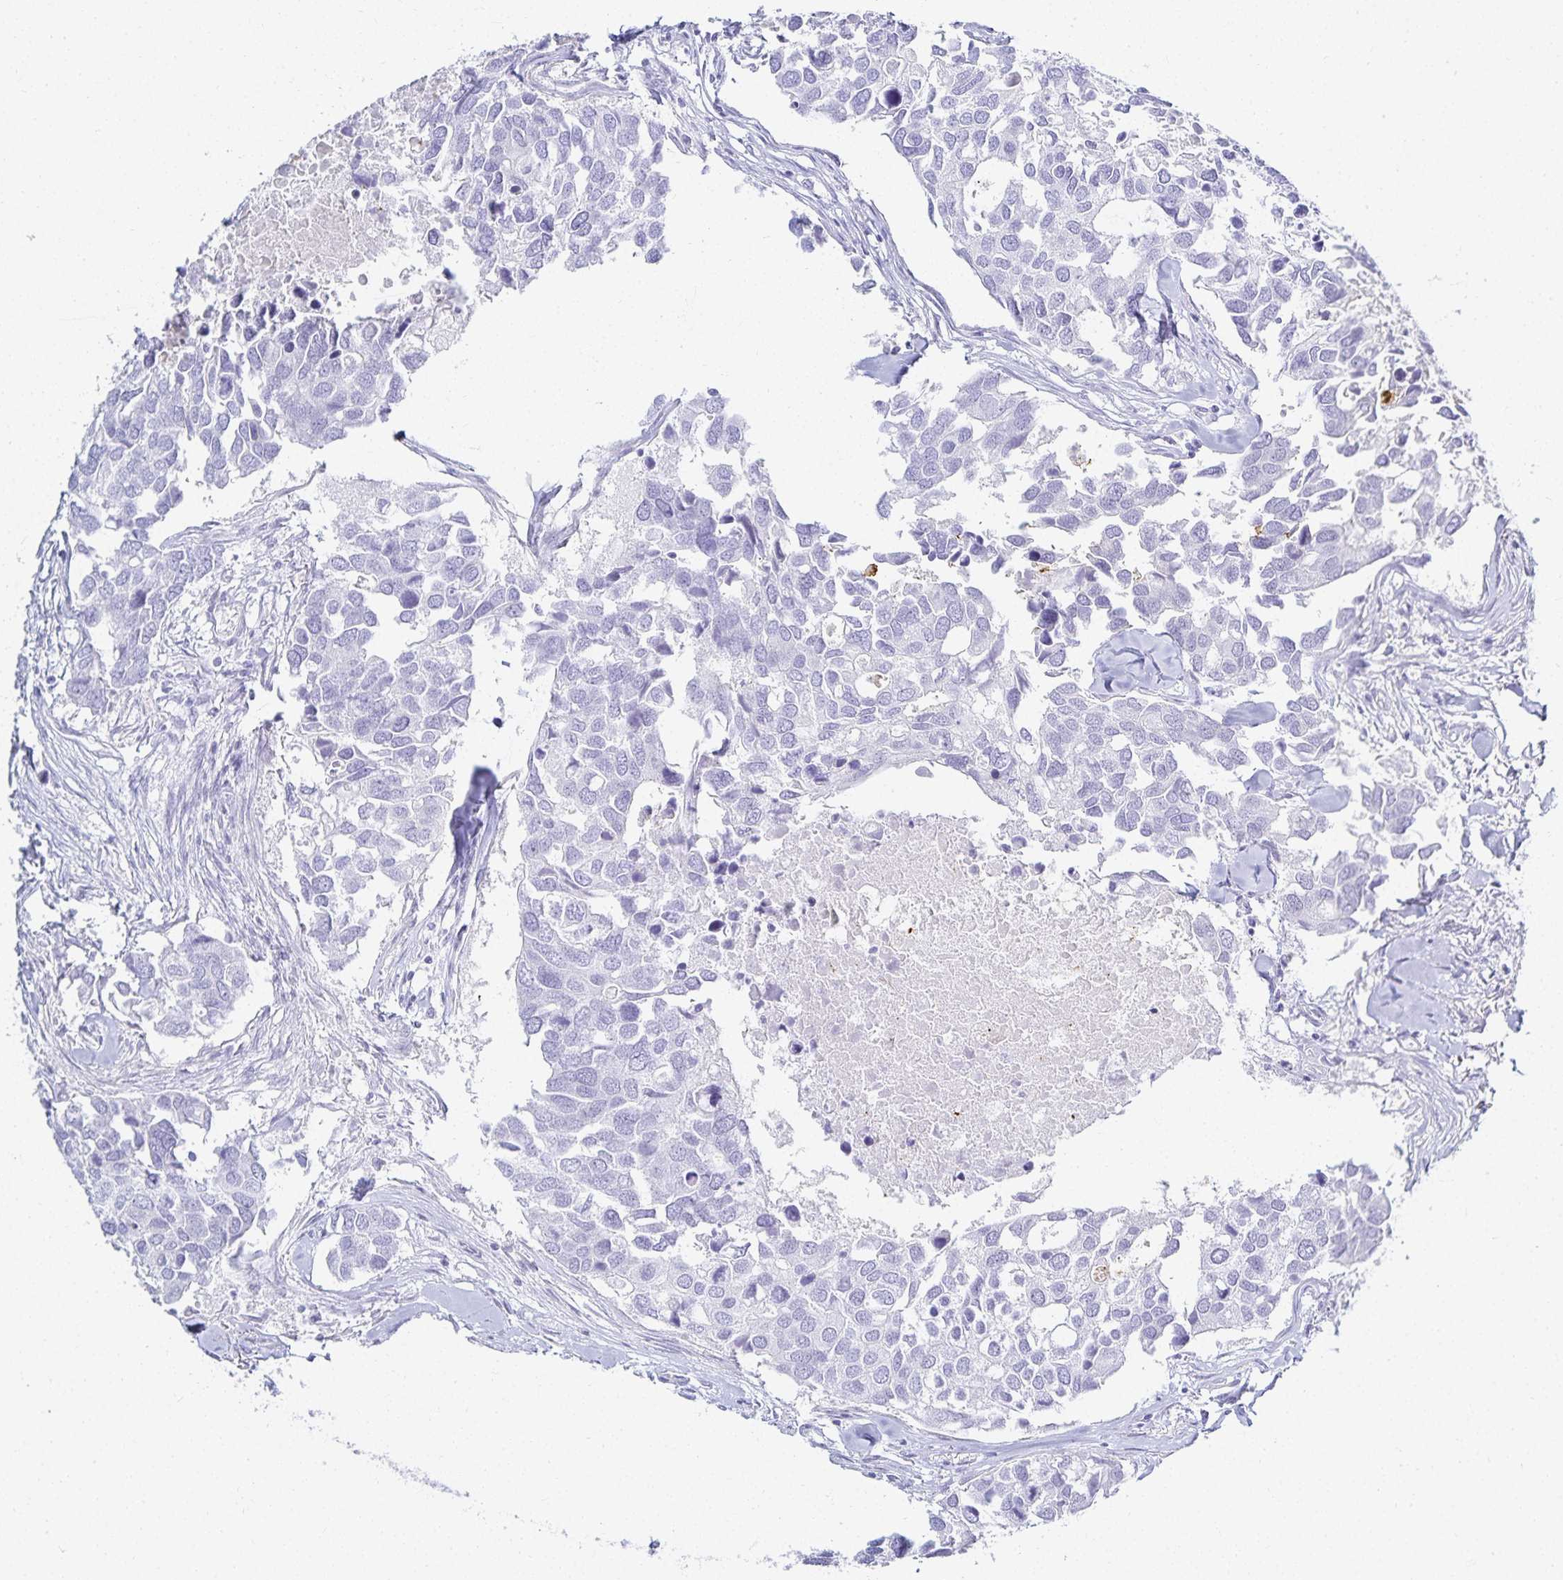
{"staining": {"intensity": "negative", "quantity": "none", "location": "none"}, "tissue": "breast cancer", "cell_type": "Tumor cells", "image_type": "cancer", "snomed": [{"axis": "morphology", "description": "Duct carcinoma"}, {"axis": "topography", "description": "Breast"}], "caption": "Human breast infiltrating ductal carcinoma stained for a protein using IHC shows no expression in tumor cells.", "gene": "GP2", "patient": {"sex": "female", "age": 83}}